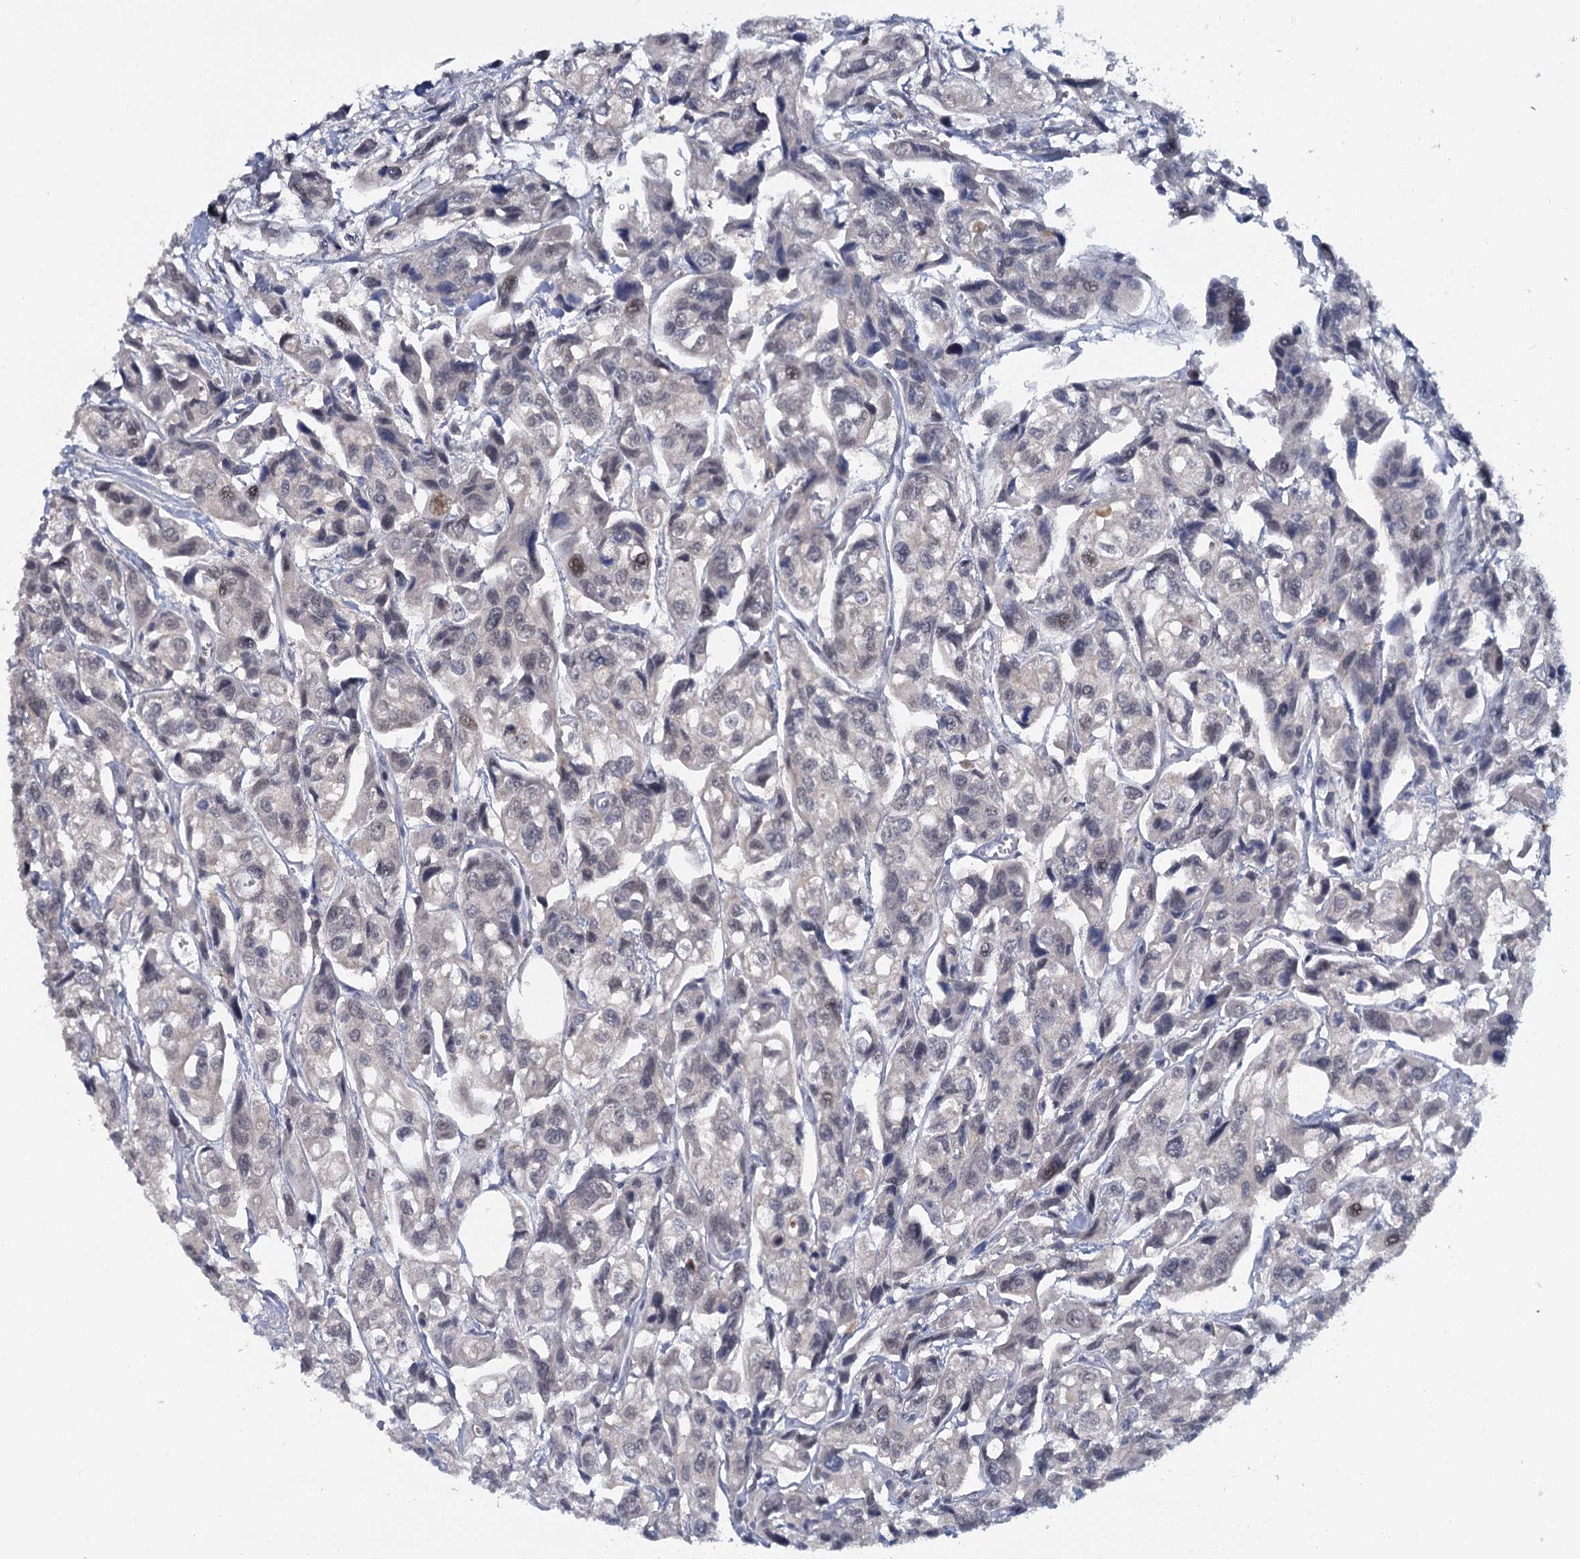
{"staining": {"intensity": "weak", "quantity": "25%-75%", "location": "cytoplasmic/membranous,nuclear"}, "tissue": "urothelial cancer", "cell_type": "Tumor cells", "image_type": "cancer", "snomed": [{"axis": "morphology", "description": "Urothelial carcinoma, High grade"}, {"axis": "topography", "description": "Urinary bladder"}], "caption": "Weak cytoplasmic/membranous and nuclear protein staining is appreciated in about 25%-75% of tumor cells in urothelial cancer.", "gene": "ACRBP", "patient": {"sex": "male", "age": 67}}